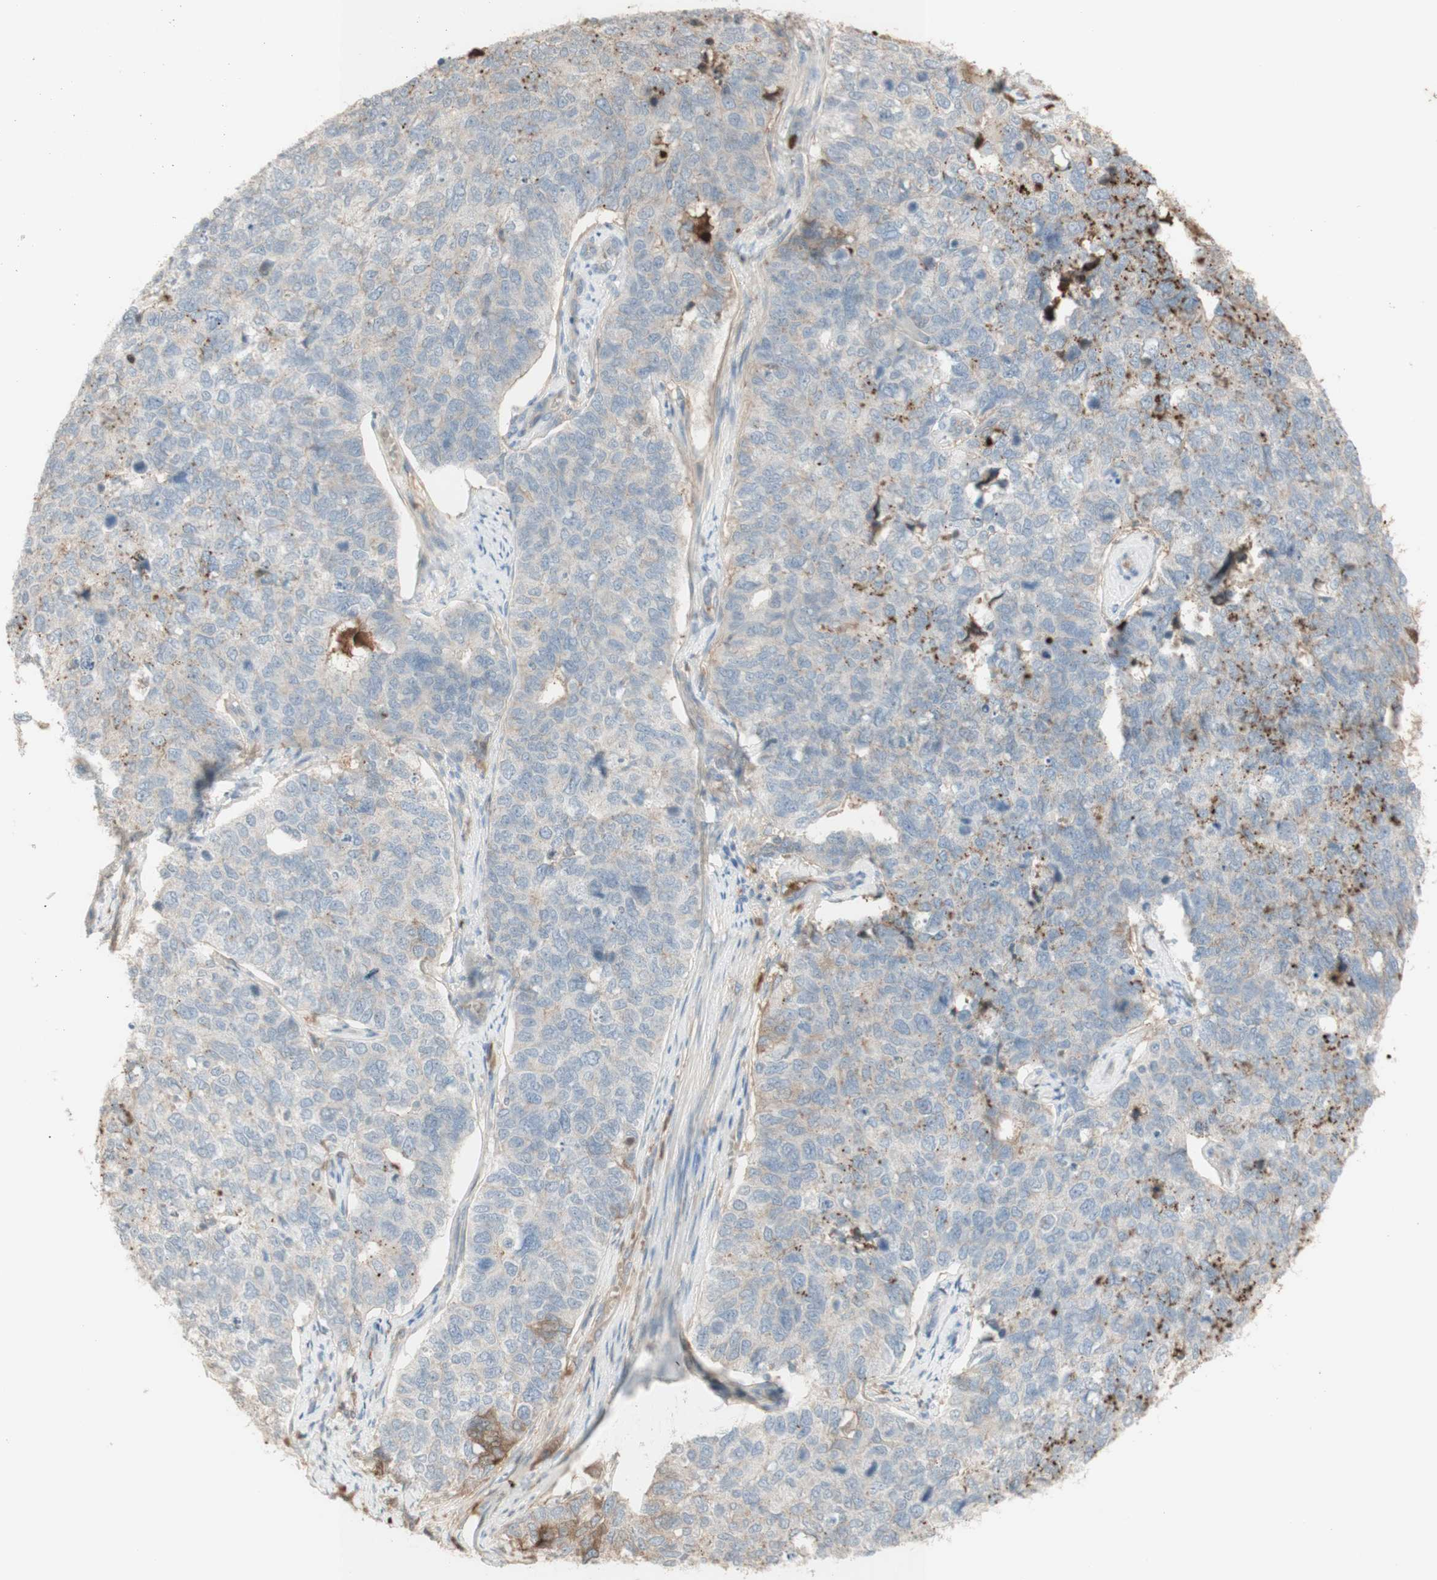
{"staining": {"intensity": "weak", "quantity": "25%-75%", "location": "cytoplasmic/membranous,nuclear"}, "tissue": "cervical cancer", "cell_type": "Tumor cells", "image_type": "cancer", "snomed": [{"axis": "morphology", "description": "Squamous cell carcinoma, NOS"}, {"axis": "topography", "description": "Cervix"}], "caption": "This histopathology image exhibits cervical squamous cell carcinoma stained with IHC to label a protein in brown. The cytoplasmic/membranous and nuclear of tumor cells show weak positivity for the protein. Nuclei are counter-stained blue.", "gene": "NID1", "patient": {"sex": "female", "age": 63}}